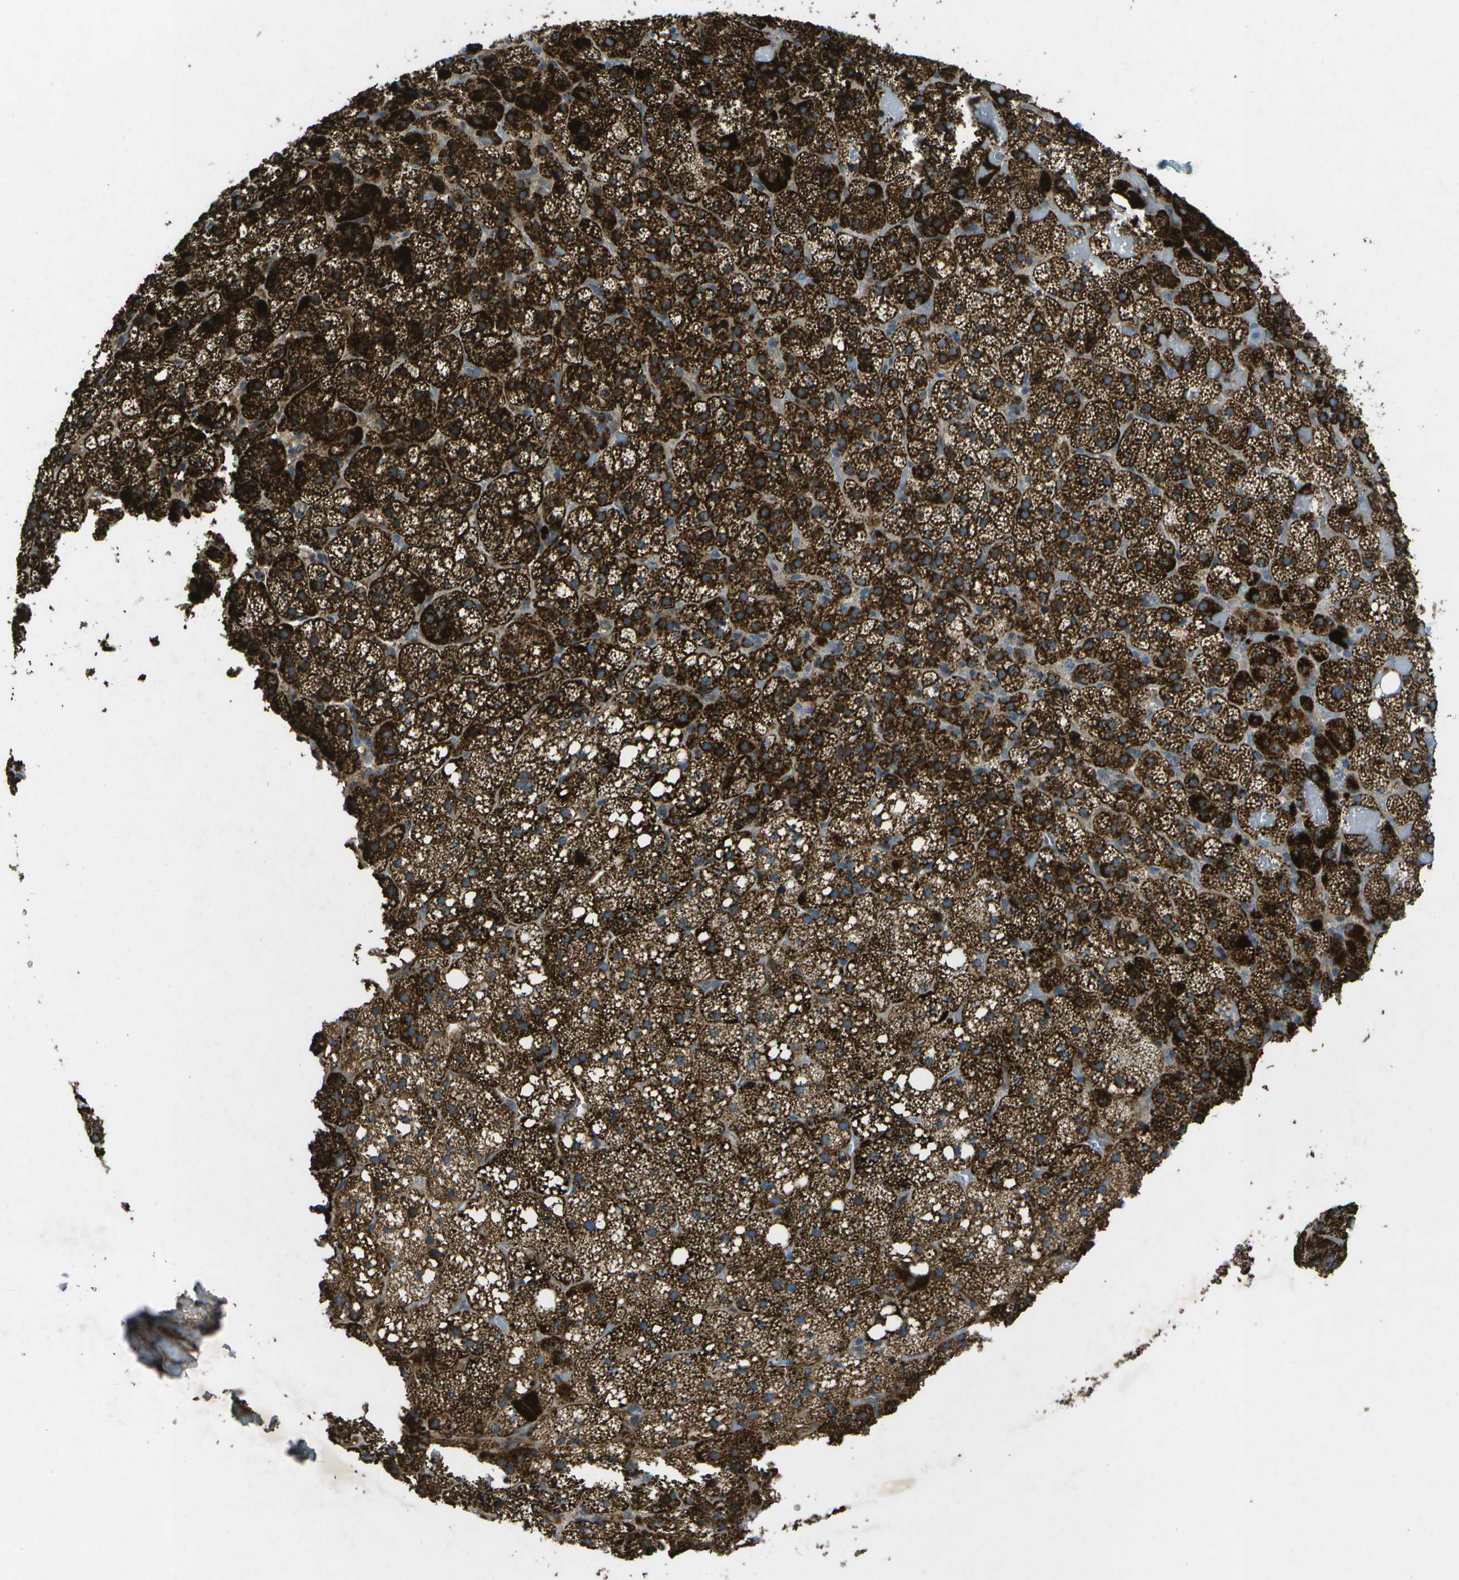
{"staining": {"intensity": "strong", "quantity": ">75%", "location": "cytoplasmic/membranous"}, "tissue": "adrenal gland", "cell_type": "Glandular cells", "image_type": "normal", "snomed": [{"axis": "morphology", "description": "Normal tissue, NOS"}, {"axis": "topography", "description": "Adrenal gland"}], "caption": "Immunohistochemistry of benign adrenal gland exhibits high levels of strong cytoplasmic/membranous positivity in approximately >75% of glandular cells. (DAB (3,3'-diaminobenzidine) IHC, brown staining for protein, blue staining for nuclei).", "gene": "PXYLP1", "patient": {"sex": "female", "age": 59}}